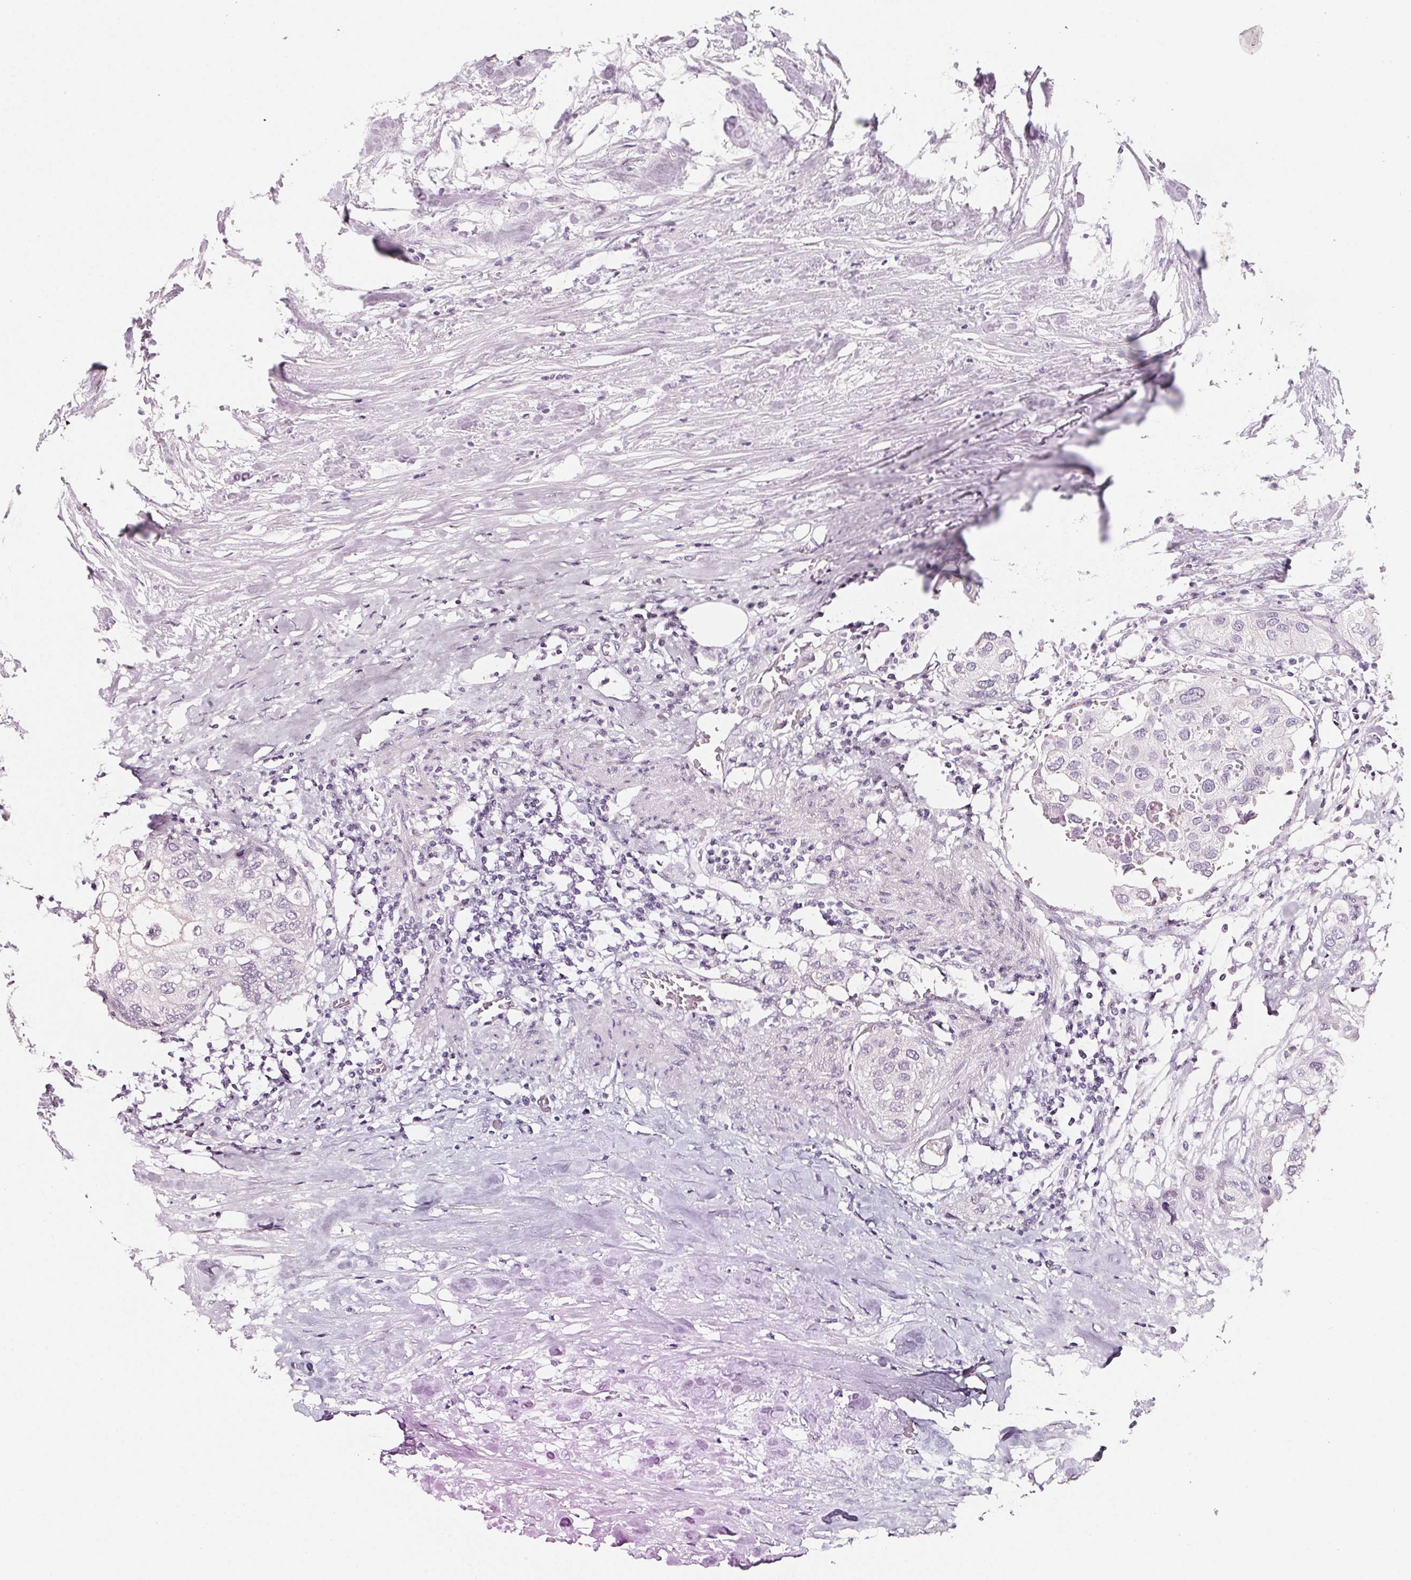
{"staining": {"intensity": "negative", "quantity": "none", "location": "none"}, "tissue": "urothelial cancer", "cell_type": "Tumor cells", "image_type": "cancer", "snomed": [{"axis": "morphology", "description": "Urothelial carcinoma, High grade"}, {"axis": "topography", "description": "Urinary bladder"}], "caption": "There is no significant expression in tumor cells of urothelial carcinoma (high-grade).", "gene": "SH3GL2", "patient": {"sex": "male", "age": 64}}